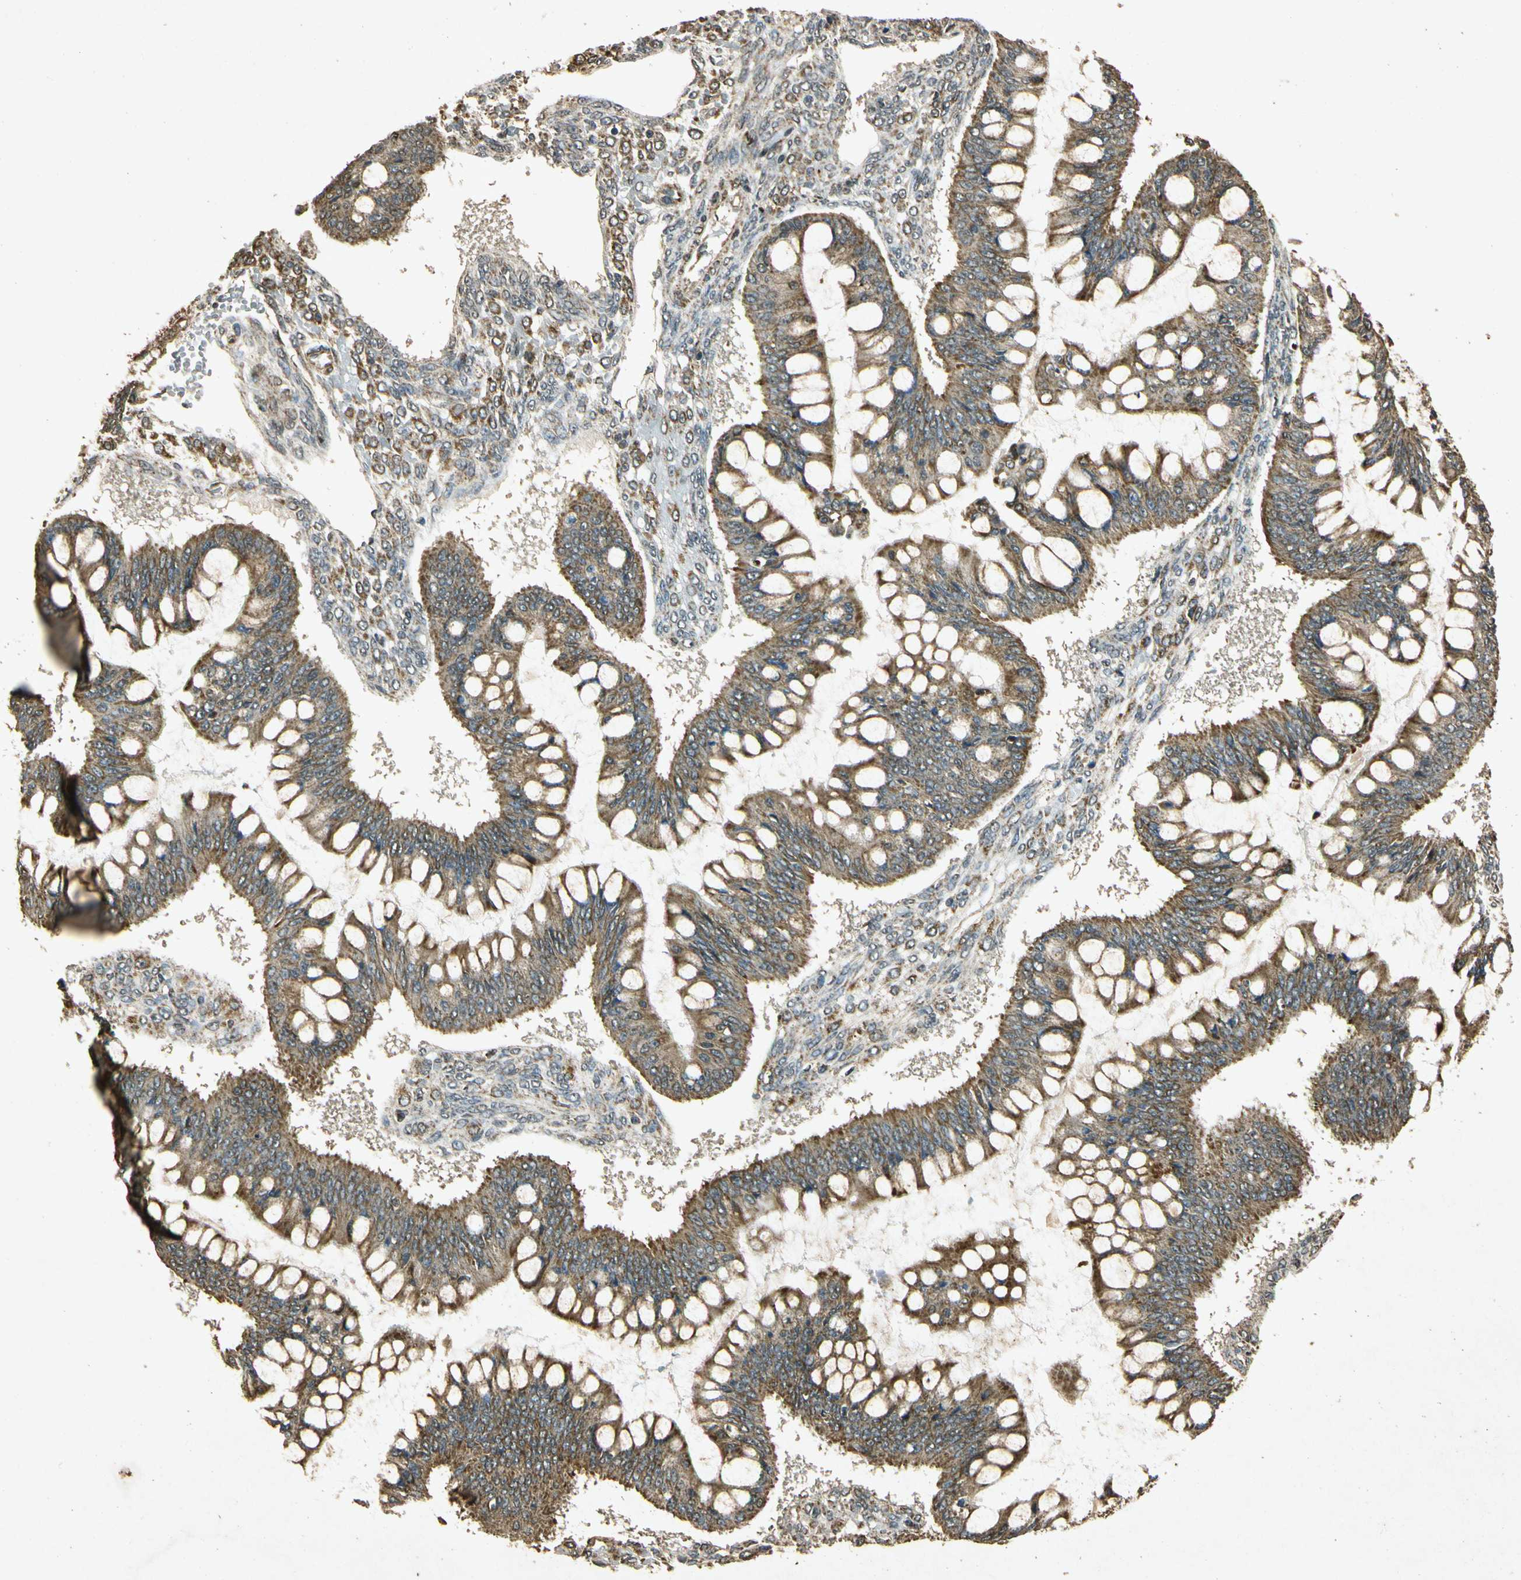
{"staining": {"intensity": "moderate", "quantity": ">75%", "location": "cytoplasmic/membranous"}, "tissue": "ovarian cancer", "cell_type": "Tumor cells", "image_type": "cancer", "snomed": [{"axis": "morphology", "description": "Cystadenocarcinoma, mucinous, NOS"}, {"axis": "topography", "description": "Ovary"}], "caption": "This image exhibits IHC staining of human mucinous cystadenocarcinoma (ovarian), with medium moderate cytoplasmic/membranous staining in about >75% of tumor cells.", "gene": "PRDX3", "patient": {"sex": "female", "age": 73}}